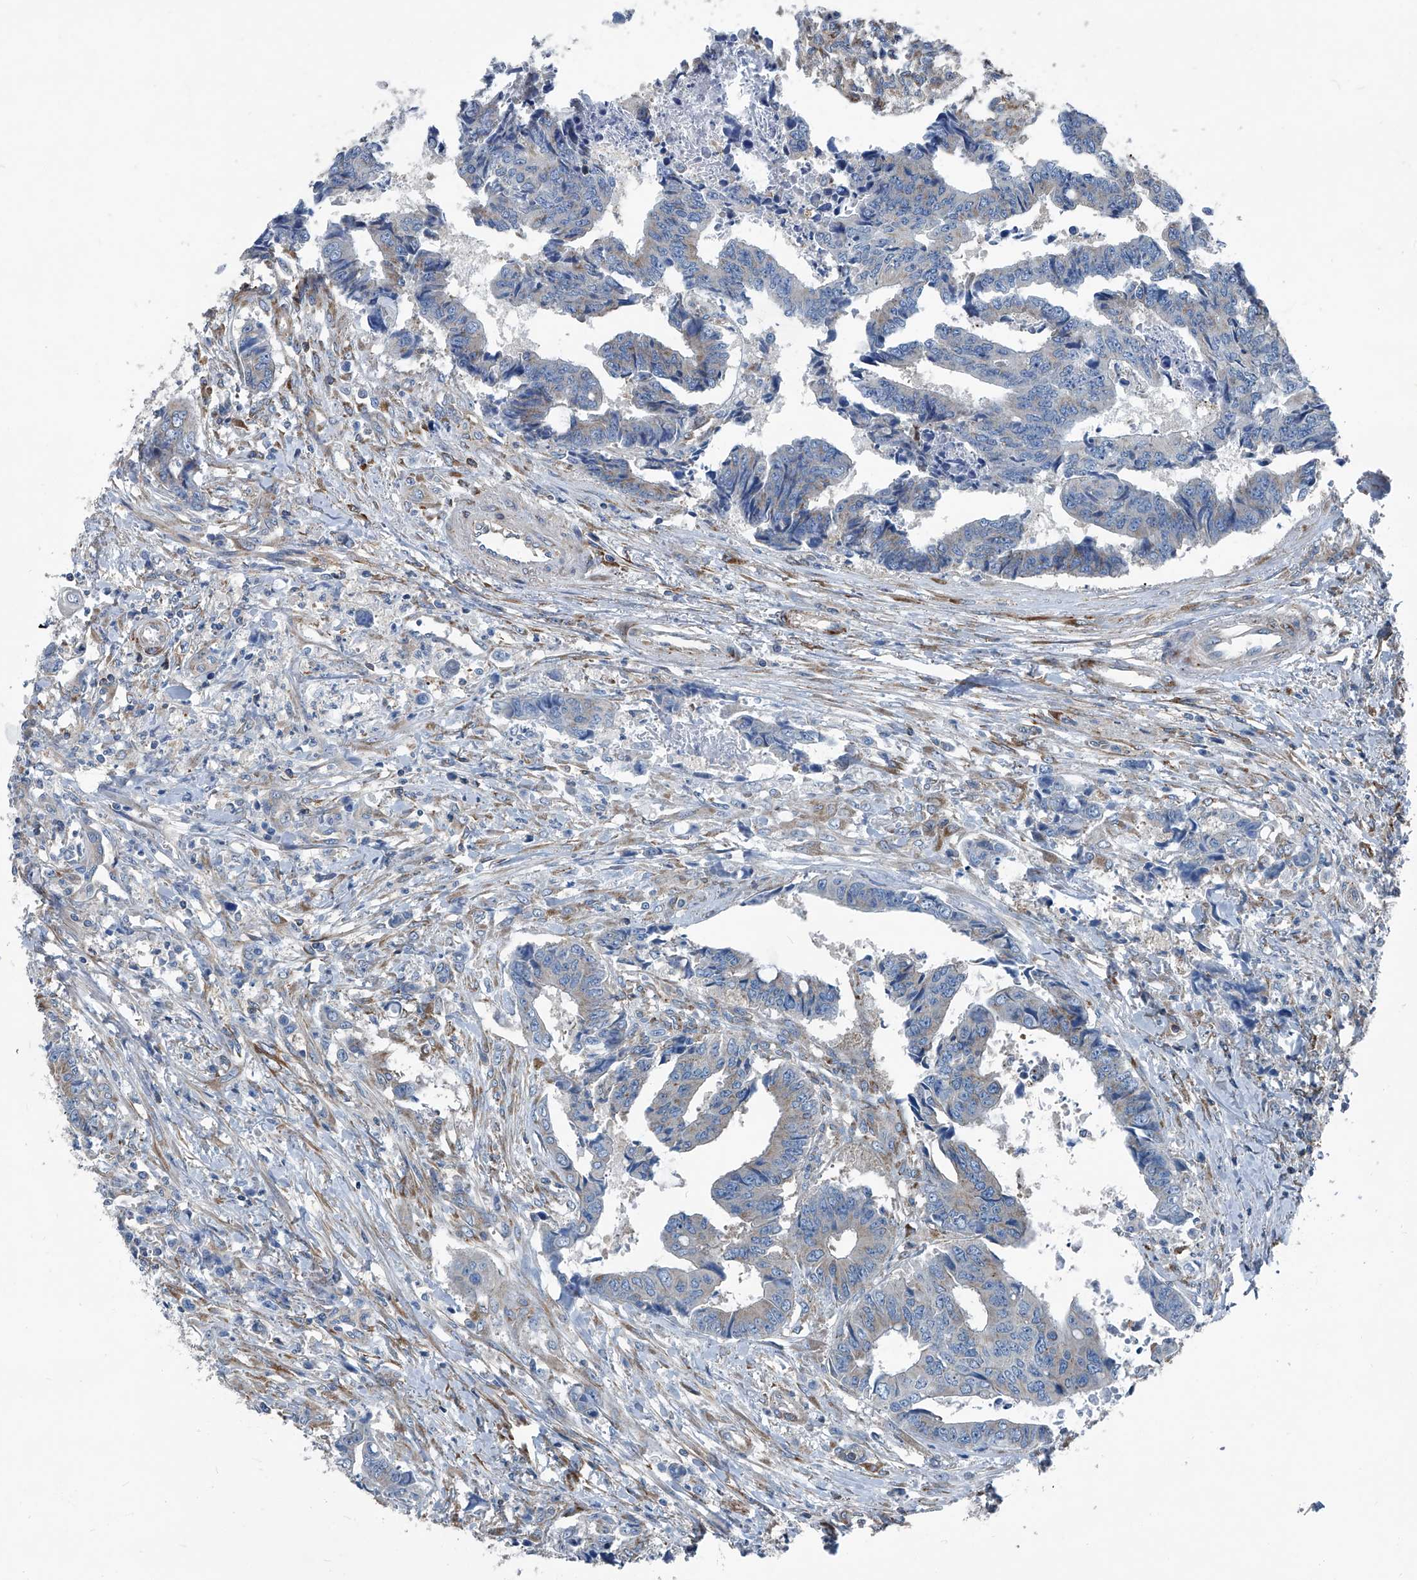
{"staining": {"intensity": "weak", "quantity": "<25%", "location": "cytoplasmic/membranous"}, "tissue": "colorectal cancer", "cell_type": "Tumor cells", "image_type": "cancer", "snomed": [{"axis": "morphology", "description": "Adenocarcinoma, NOS"}, {"axis": "topography", "description": "Rectum"}], "caption": "A micrograph of human colorectal adenocarcinoma is negative for staining in tumor cells.", "gene": "SEPTIN7", "patient": {"sex": "male", "age": 84}}